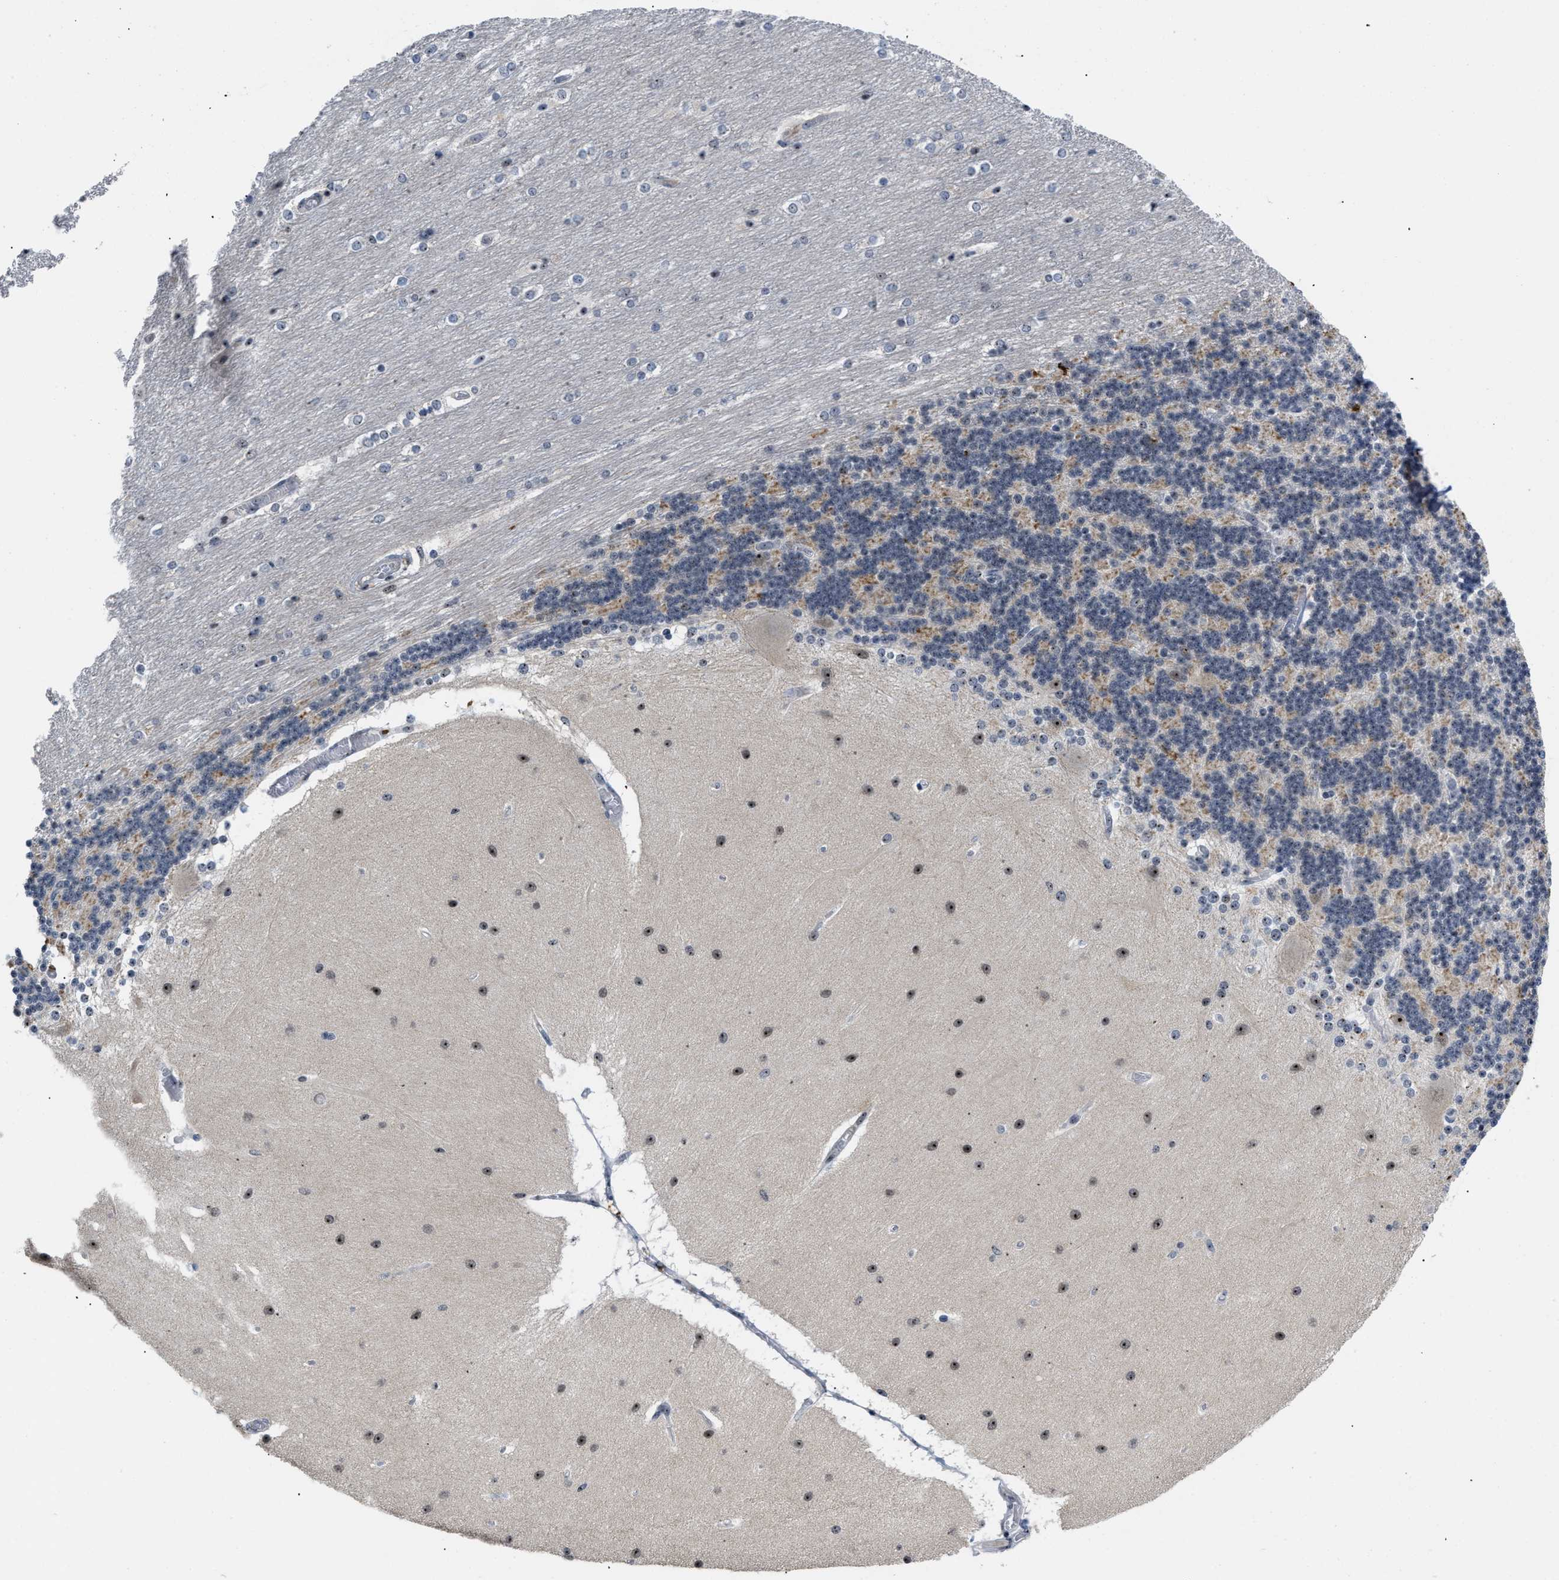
{"staining": {"intensity": "moderate", "quantity": "25%-75%", "location": "cytoplasmic/membranous,nuclear"}, "tissue": "cerebellum", "cell_type": "Cells in granular layer", "image_type": "normal", "snomed": [{"axis": "morphology", "description": "Normal tissue, NOS"}, {"axis": "topography", "description": "Cerebellum"}], "caption": "Cerebellum stained with a brown dye reveals moderate cytoplasmic/membranous,nuclear positive expression in about 25%-75% of cells in granular layer.", "gene": "NOP58", "patient": {"sex": "female", "age": 54}}